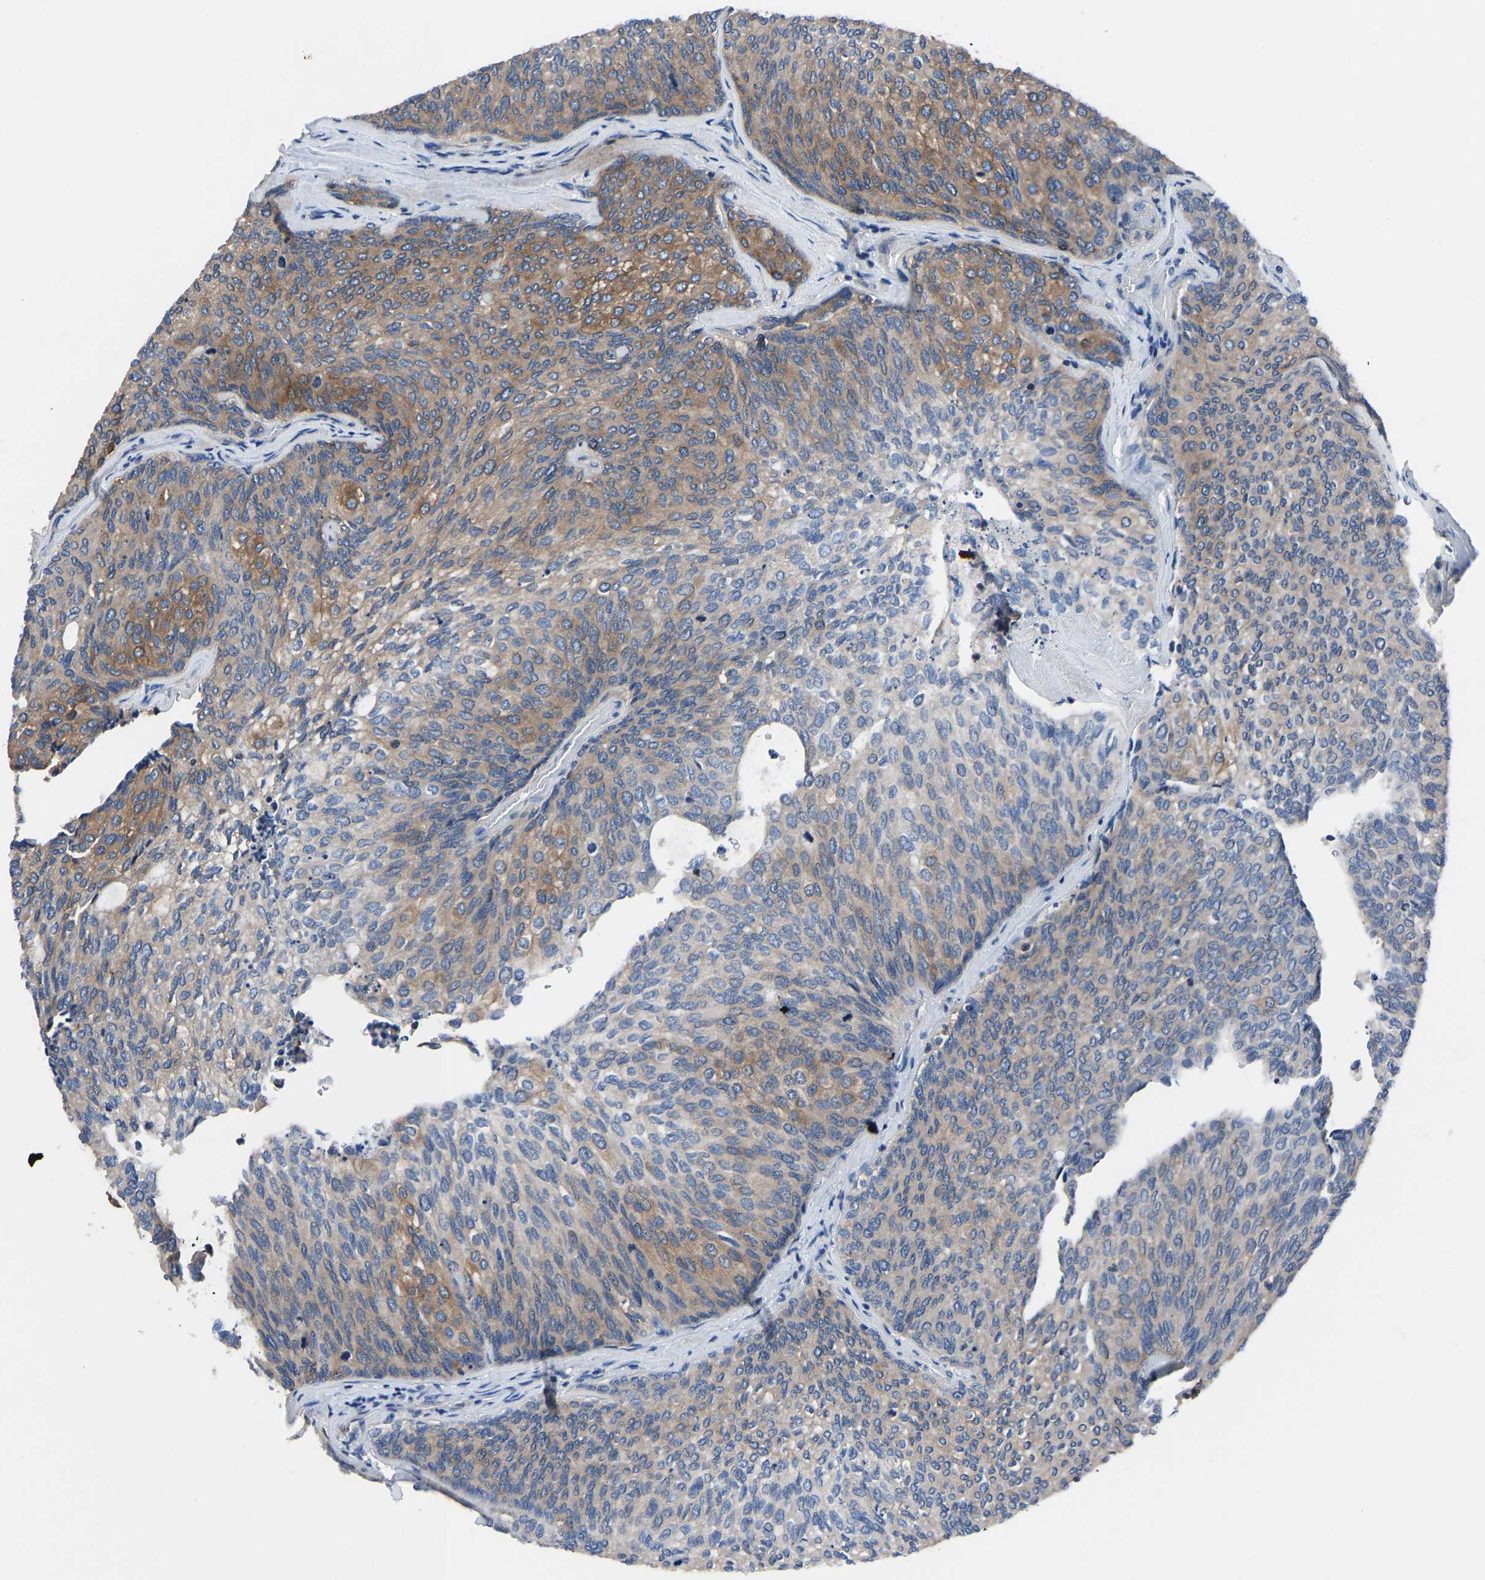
{"staining": {"intensity": "moderate", "quantity": ">75%", "location": "cytoplasmic/membranous"}, "tissue": "urothelial cancer", "cell_type": "Tumor cells", "image_type": "cancer", "snomed": [{"axis": "morphology", "description": "Urothelial carcinoma, Low grade"}, {"axis": "topography", "description": "Urinary bladder"}], "caption": "Urothelial cancer stained with DAB (3,3'-diaminobenzidine) IHC displays medium levels of moderate cytoplasmic/membranous expression in approximately >75% of tumor cells.", "gene": "PRKAR1A", "patient": {"sex": "female", "age": 79}}